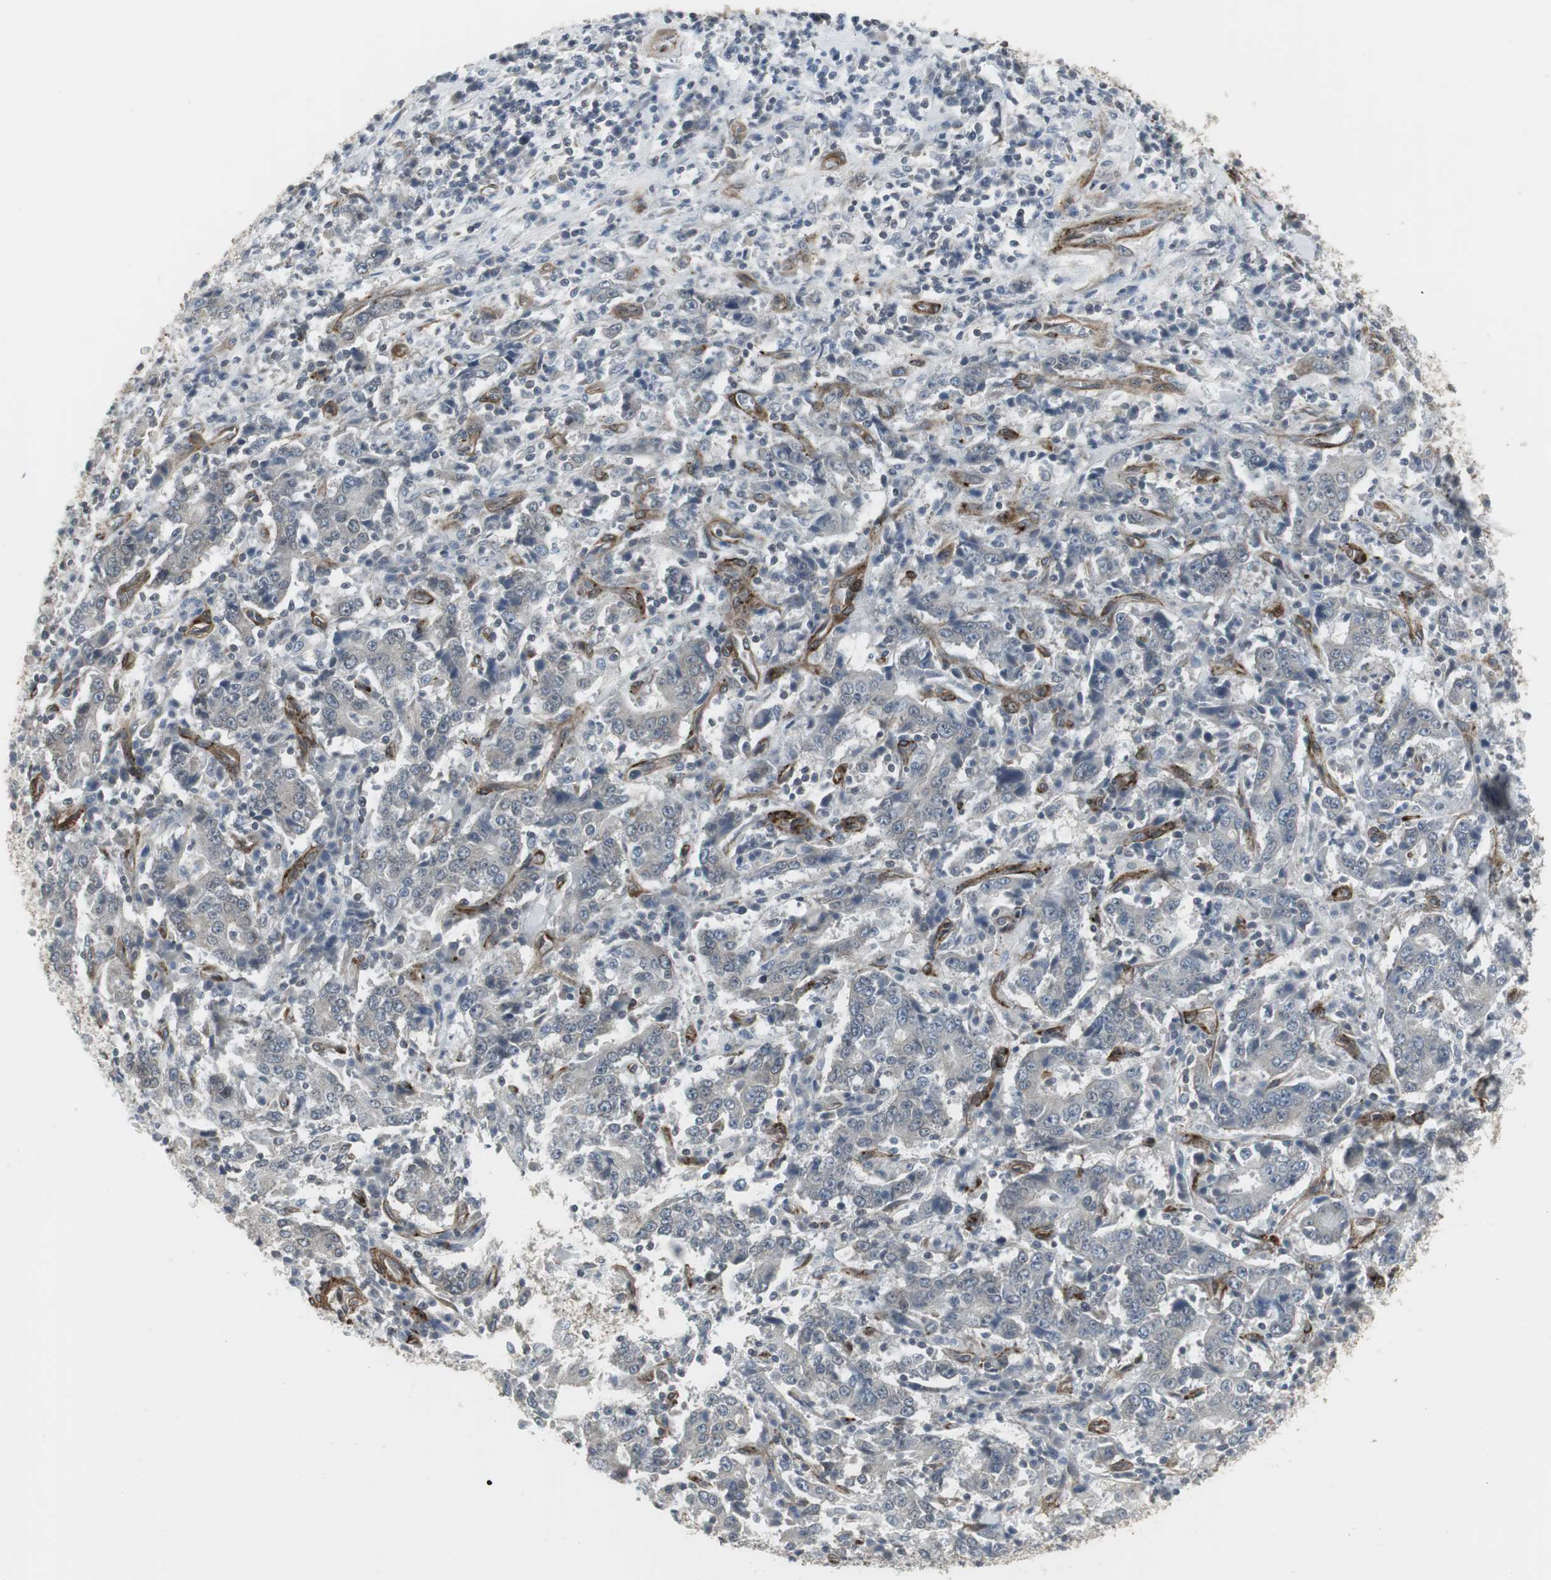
{"staining": {"intensity": "negative", "quantity": "none", "location": "none"}, "tissue": "stomach cancer", "cell_type": "Tumor cells", "image_type": "cancer", "snomed": [{"axis": "morphology", "description": "Normal tissue, NOS"}, {"axis": "morphology", "description": "Adenocarcinoma, NOS"}, {"axis": "topography", "description": "Stomach, upper"}, {"axis": "topography", "description": "Stomach"}], "caption": "The immunohistochemistry (IHC) histopathology image has no significant expression in tumor cells of stomach cancer (adenocarcinoma) tissue. Nuclei are stained in blue.", "gene": "SCYL3", "patient": {"sex": "male", "age": 59}}